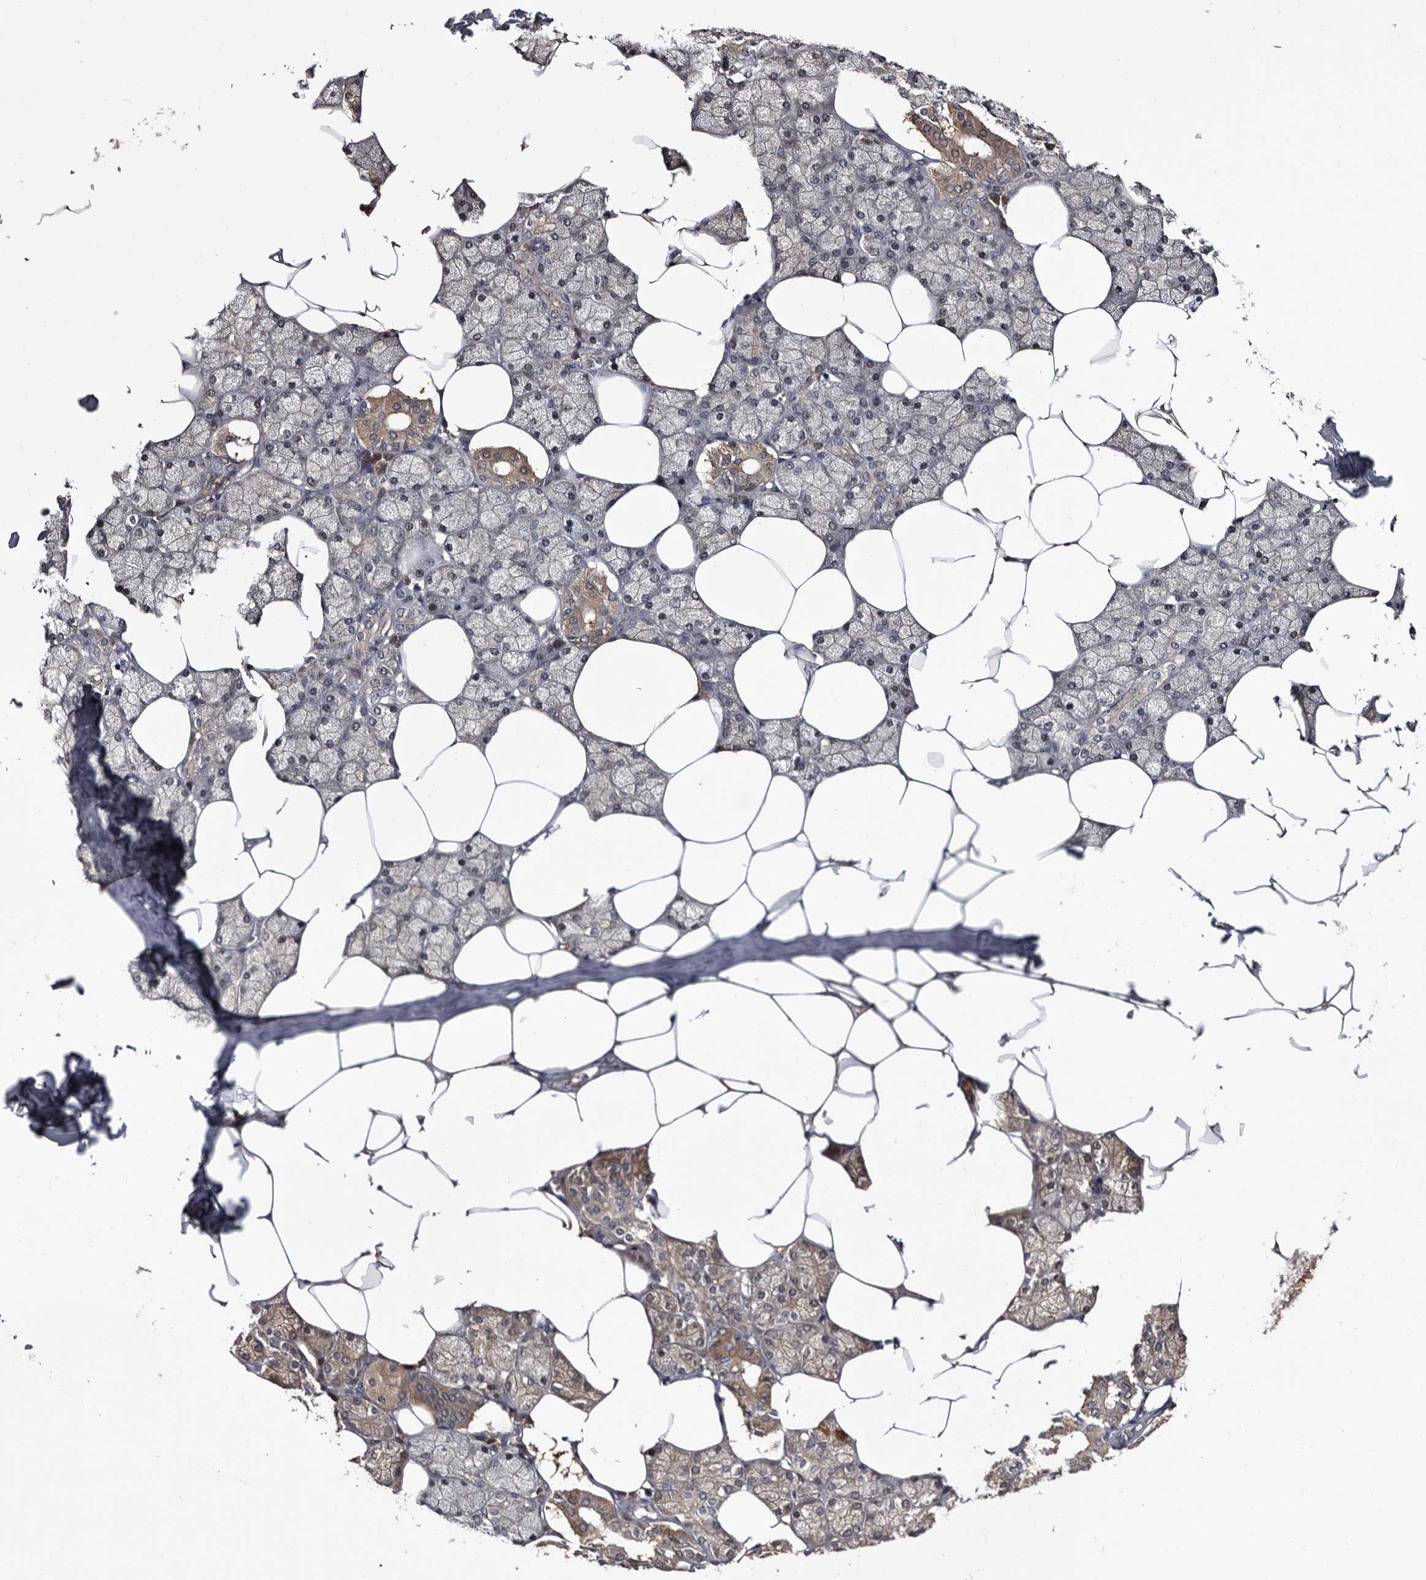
{"staining": {"intensity": "moderate", "quantity": "25%-75%", "location": "cytoplasmic/membranous"}, "tissue": "salivary gland", "cell_type": "Glandular cells", "image_type": "normal", "snomed": [{"axis": "morphology", "description": "Normal tissue, NOS"}, {"axis": "topography", "description": "Salivary gland"}], "caption": "This image displays normal salivary gland stained with immunohistochemistry (IHC) to label a protein in brown. The cytoplasmic/membranous of glandular cells show moderate positivity for the protein. Nuclei are counter-stained blue.", "gene": "TTI2", "patient": {"sex": "male", "age": 62}}